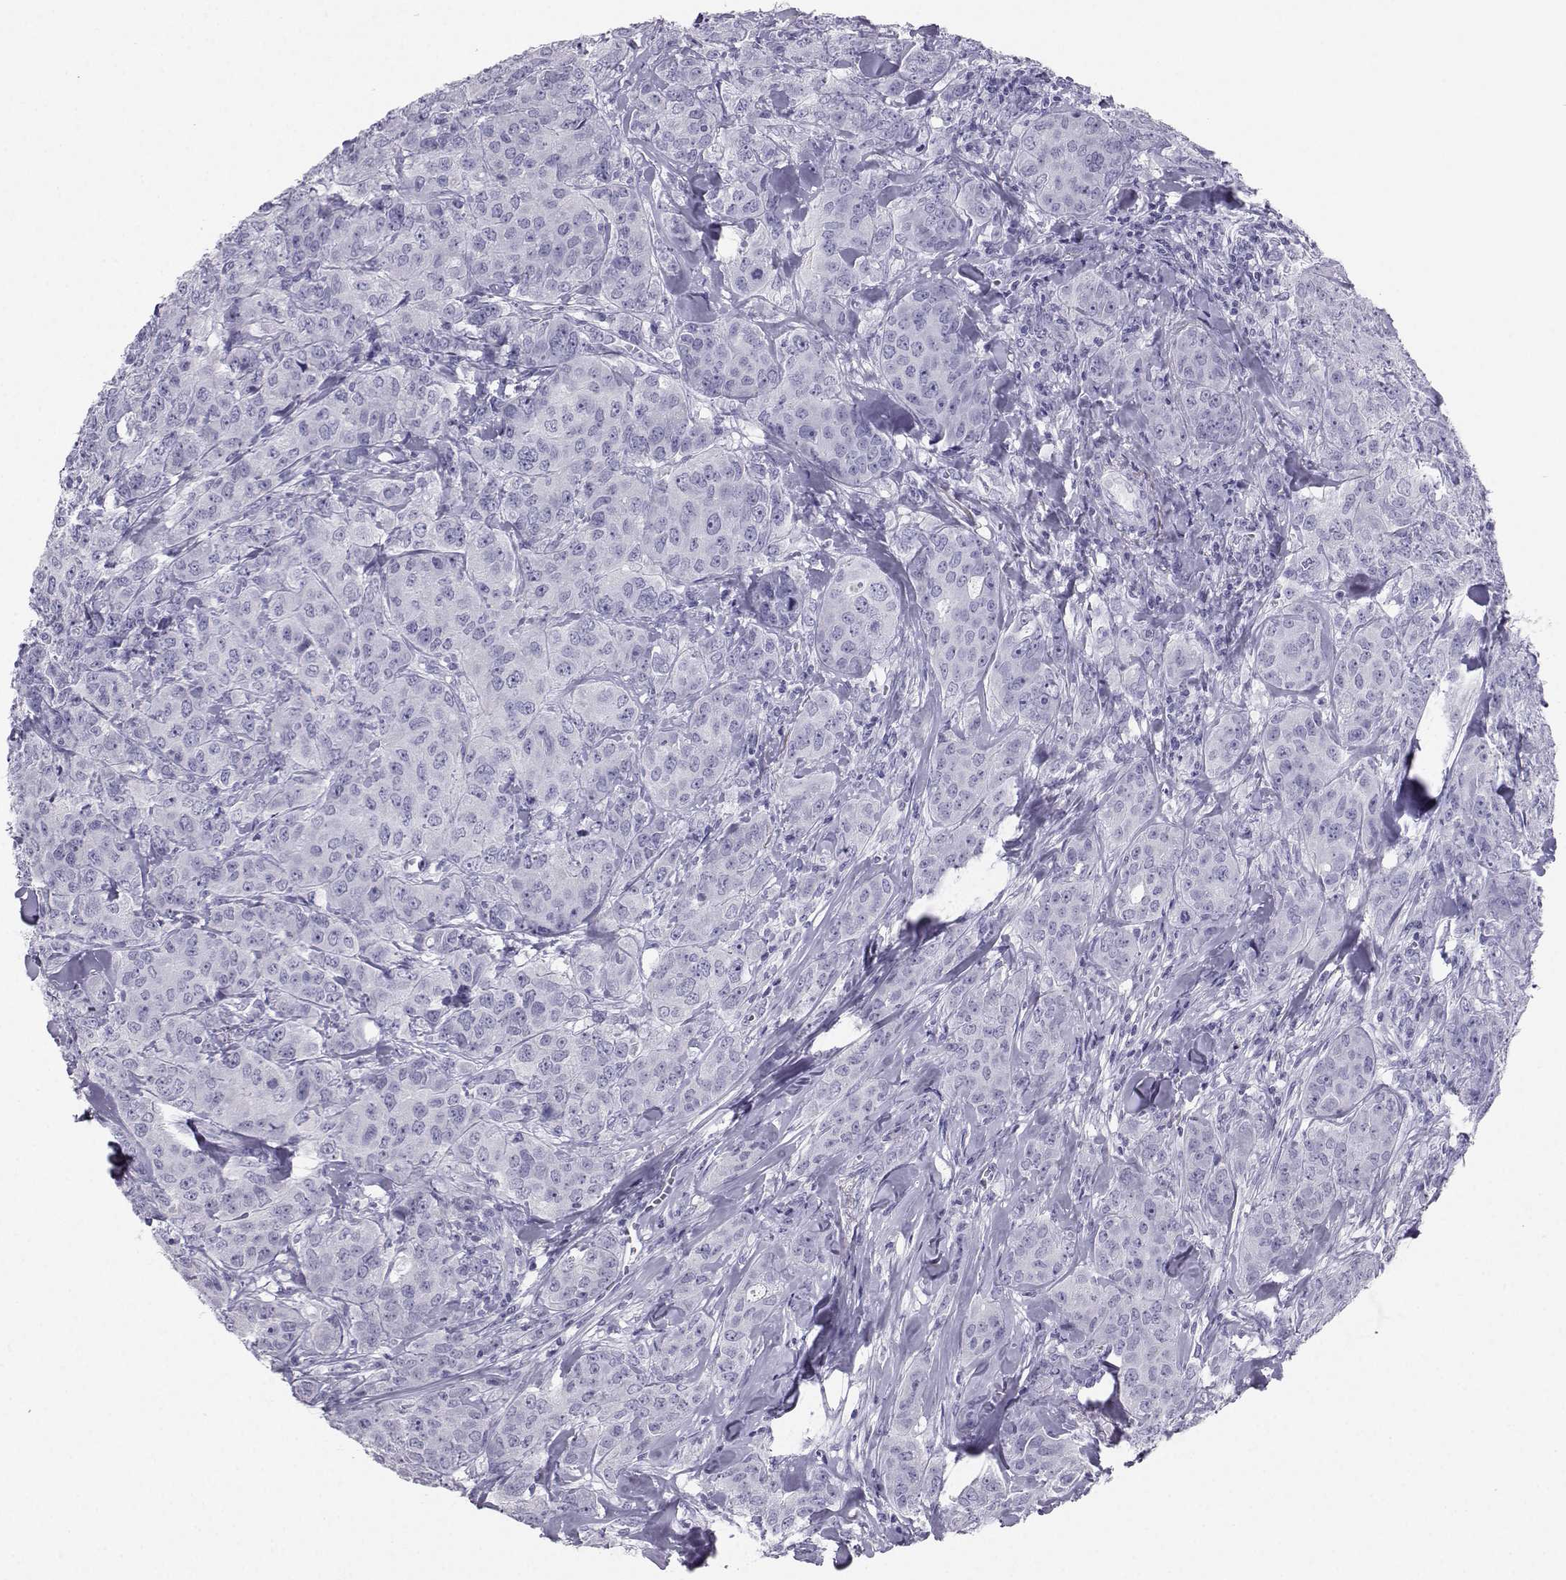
{"staining": {"intensity": "negative", "quantity": "none", "location": "none"}, "tissue": "breast cancer", "cell_type": "Tumor cells", "image_type": "cancer", "snomed": [{"axis": "morphology", "description": "Duct carcinoma"}, {"axis": "topography", "description": "Breast"}], "caption": "Tumor cells are negative for protein expression in human breast invasive ductal carcinoma.", "gene": "SST", "patient": {"sex": "female", "age": 43}}